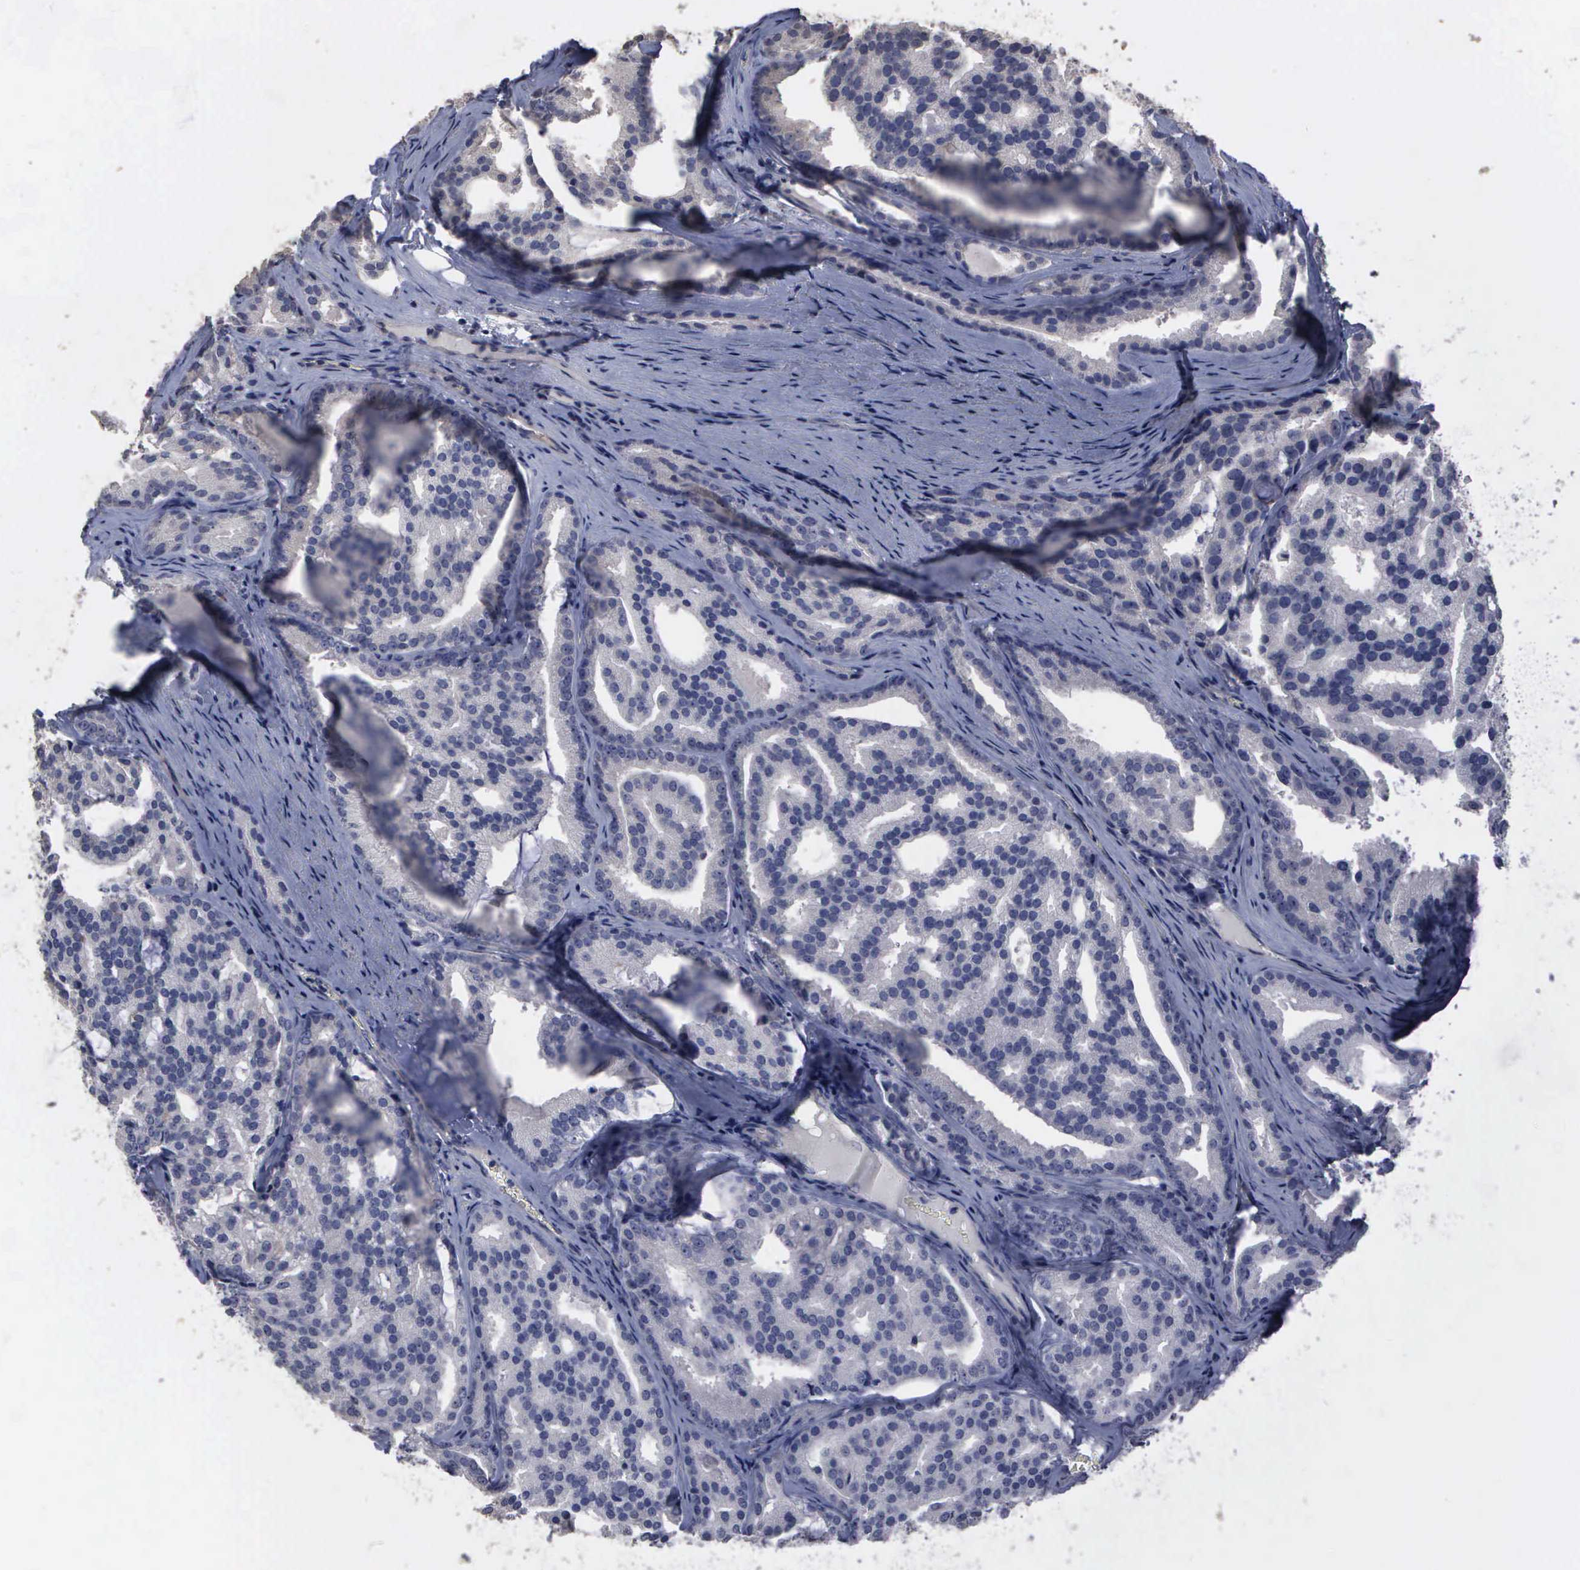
{"staining": {"intensity": "negative", "quantity": "none", "location": "none"}, "tissue": "prostate cancer", "cell_type": "Tumor cells", "image_type": "cancer", "snomed": [{"axis": "morphology", "description": "Adenocarcinoma, High grade"}, {"axis": "topography", "description": "Prostate"}], "caption": "Prostate cancer (high-grade adenocarcinoma) stained for a protein using IHC shows no expression tumor cells.", "gene": "CRKL", "patient": {"sex": "male", "age": 64}}